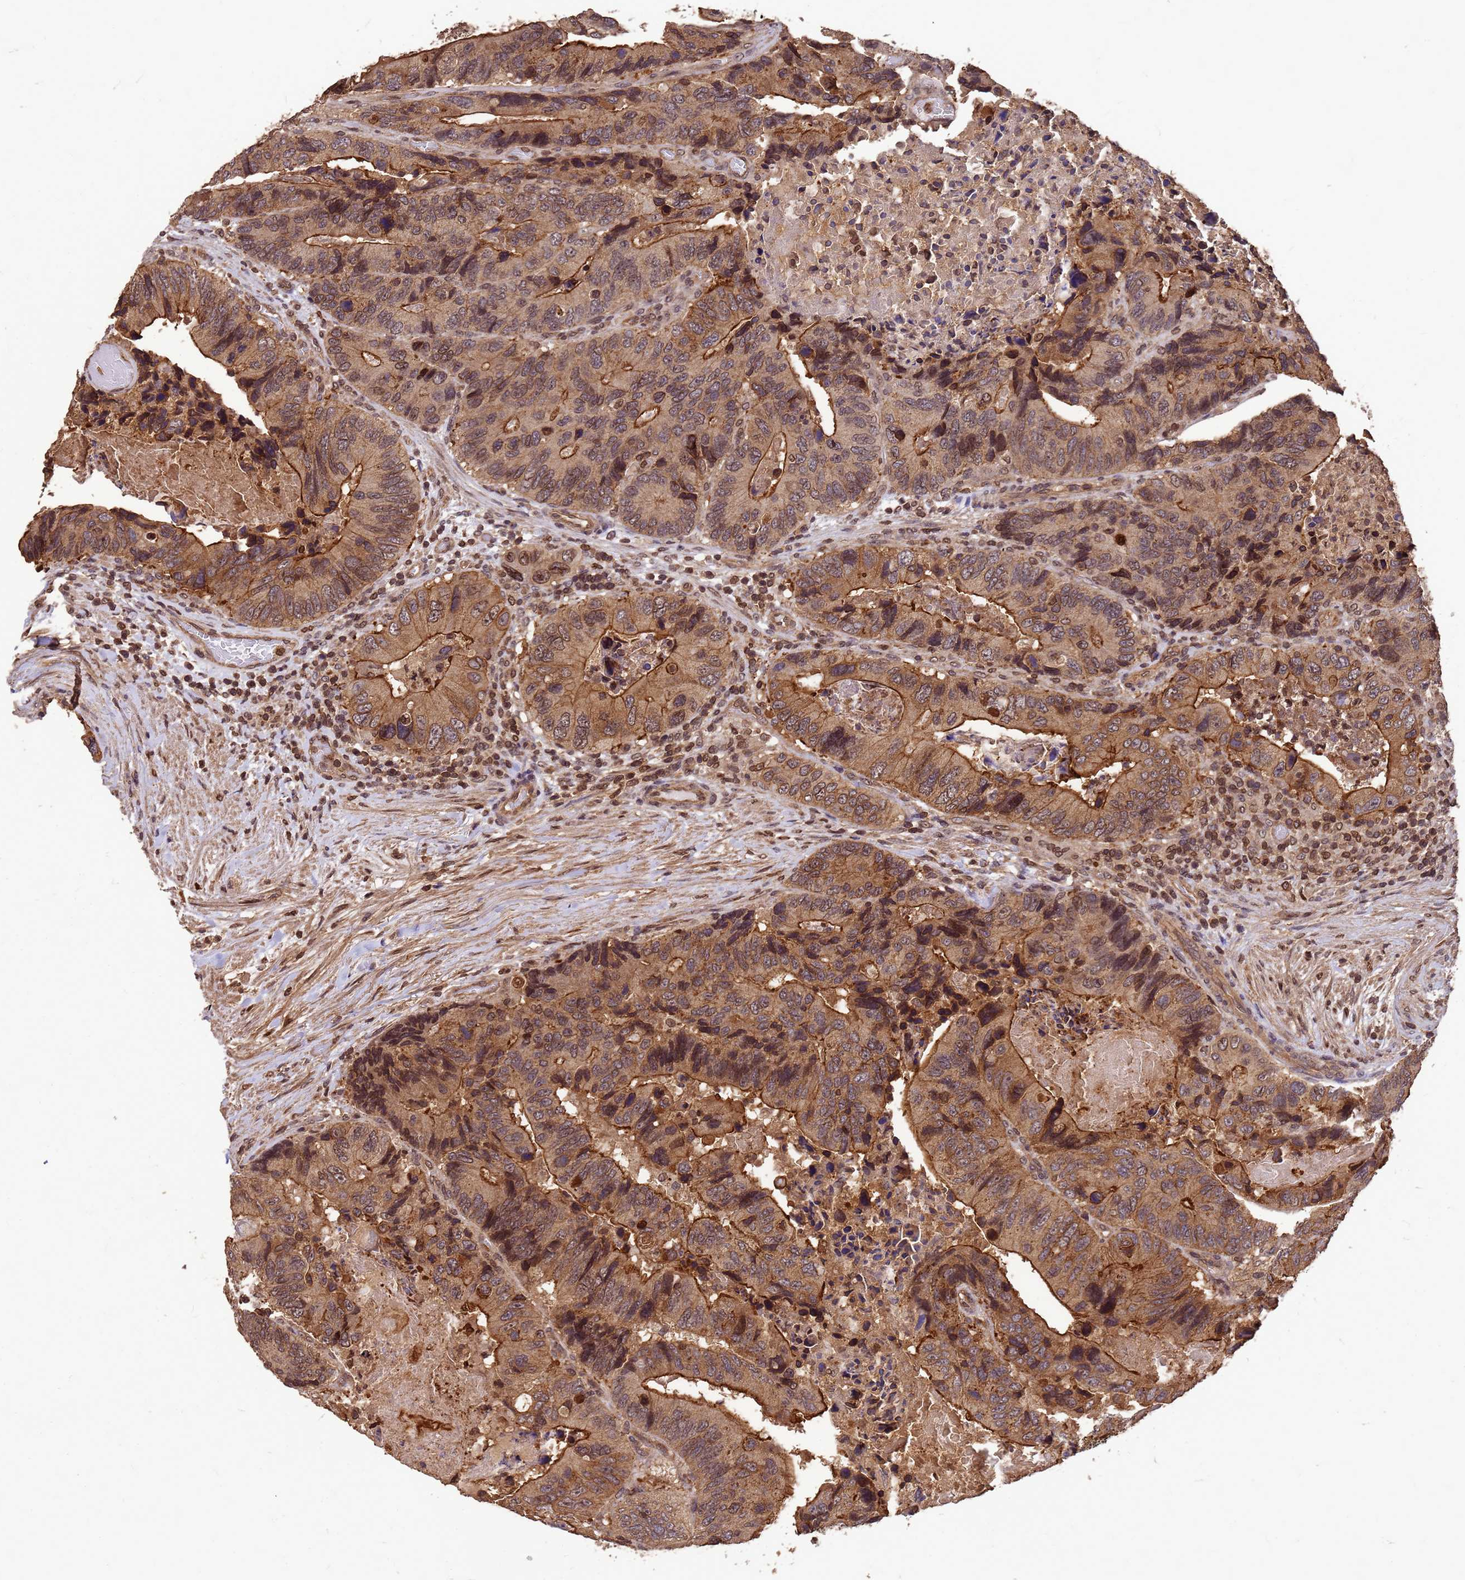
{"staining": {"intensity": "moderate", "quantity": ">75%", "location": "cytoplasmic/membranous,nuclear"}, "tissue": "colorectal cancer", "cell_type": "Tumor cells", "image_type": "cancer", "snomed": [{"axis": "morphology", "description": "Adenocarcinoma, NOS"}, {"axis": "topography", "description": "Colon"}], "caption": "This is an image of immunohistochemistry staining of colorectal cancer, which shows moderate expression in the cytoplasmic/membranous and nuclear of tumor cells.", "gene": "C1orf35", "patient": {"sex": "male", "age": 84}}